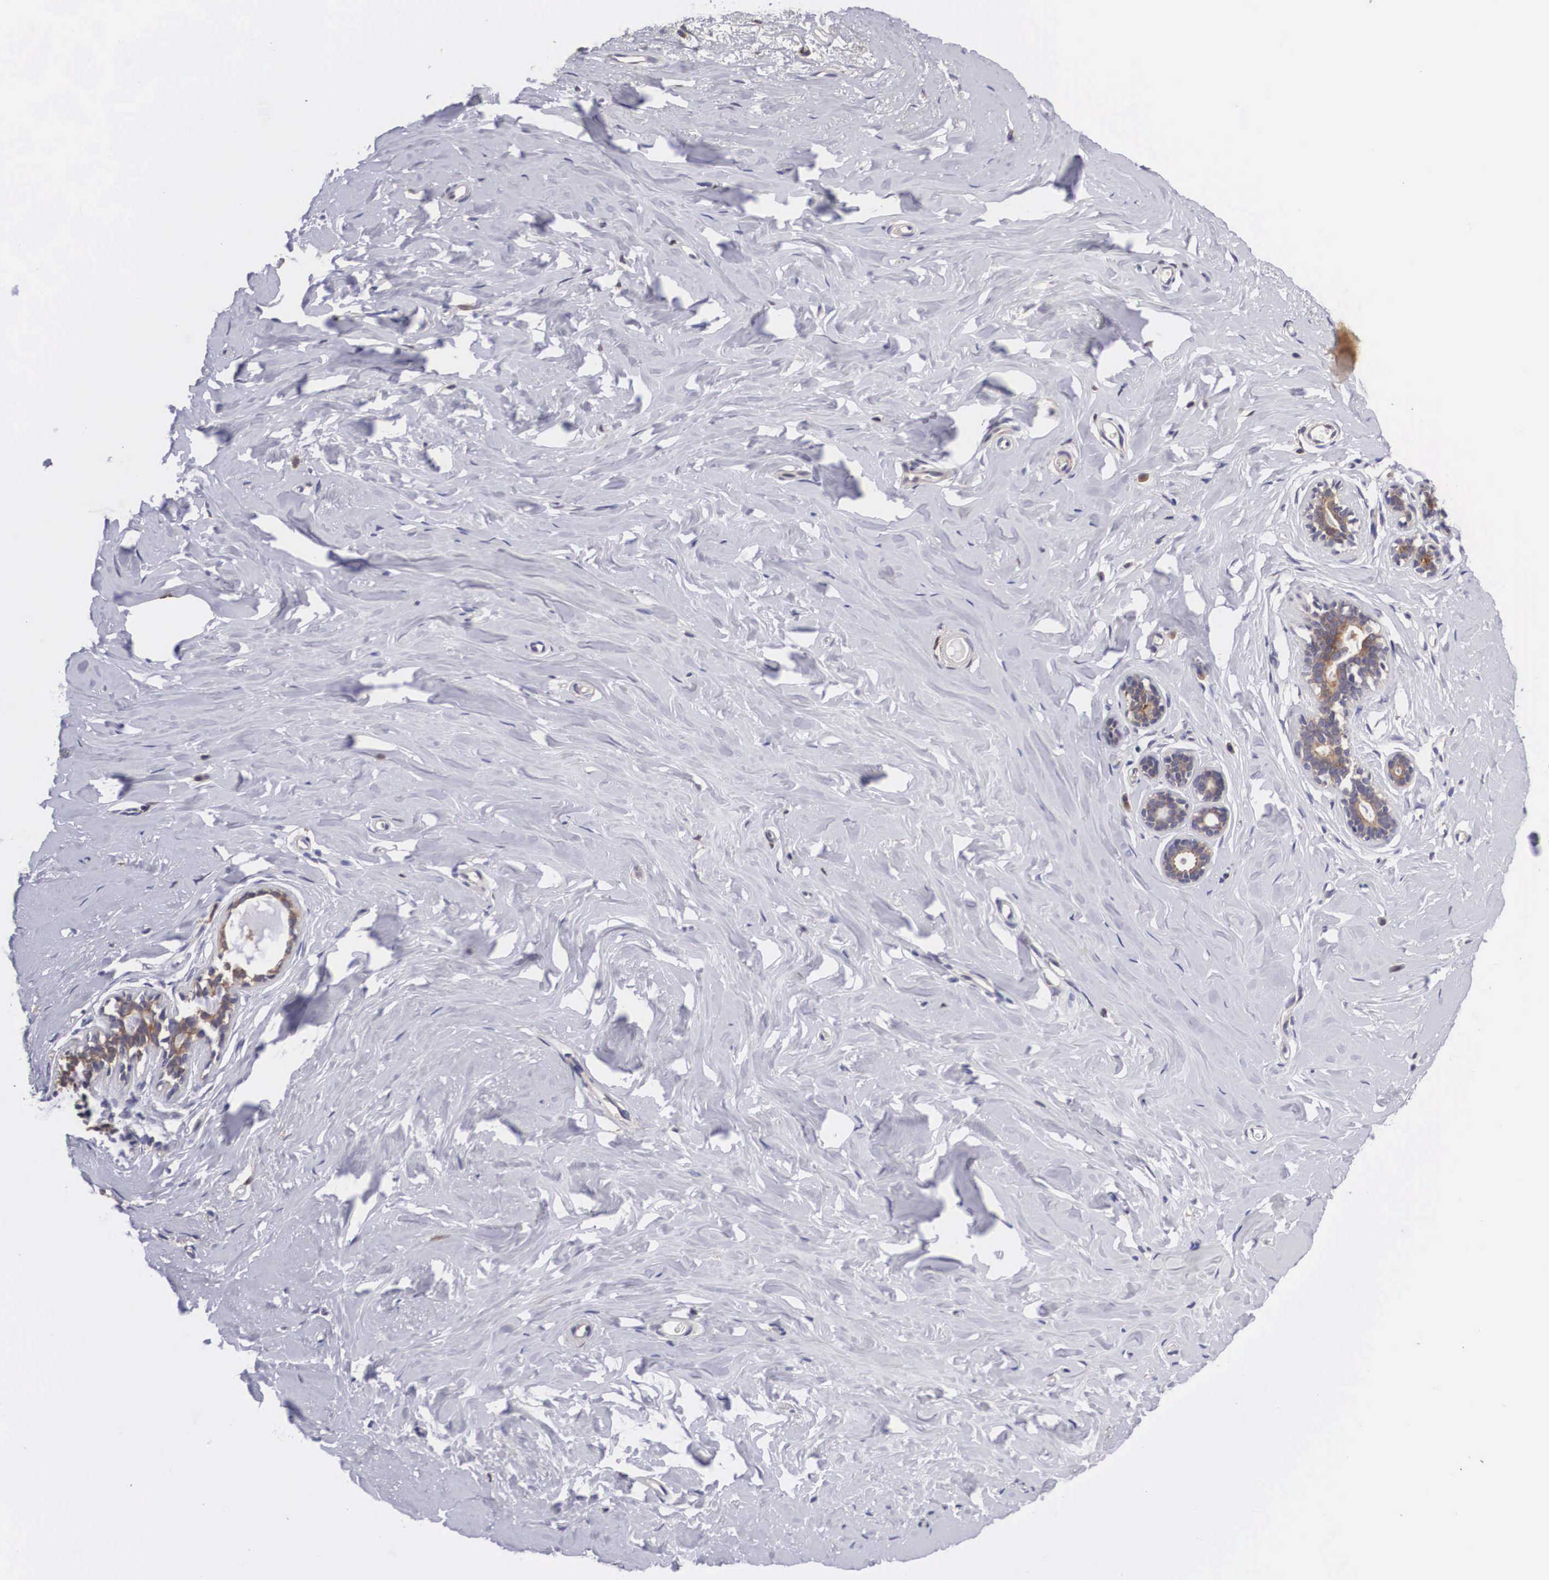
{"staining": {"intensity": "moderate", "quantity": ">75%", "location": "cytoplasmic/membranous"}, "tissue": "breast", "cell_type": "Glandular cells", "image_type": "normal", "snomed": [{"axis": "morphology", "description": "Normal tissue, NOS"}, {"axis": "topography", "description": "Breast"}], "caption": "Protein expression analysis of normal breast reveals moderate cytoplasmic/membranous expression in approximately >75% of glandular cells. The staining is performed using DAB brown chromogen to label protein expression. The nuclei are counter-stained blue using hematoxylin.", "gene": "GRIPAP1", "patient": {"sex": "female", "age": 45}}